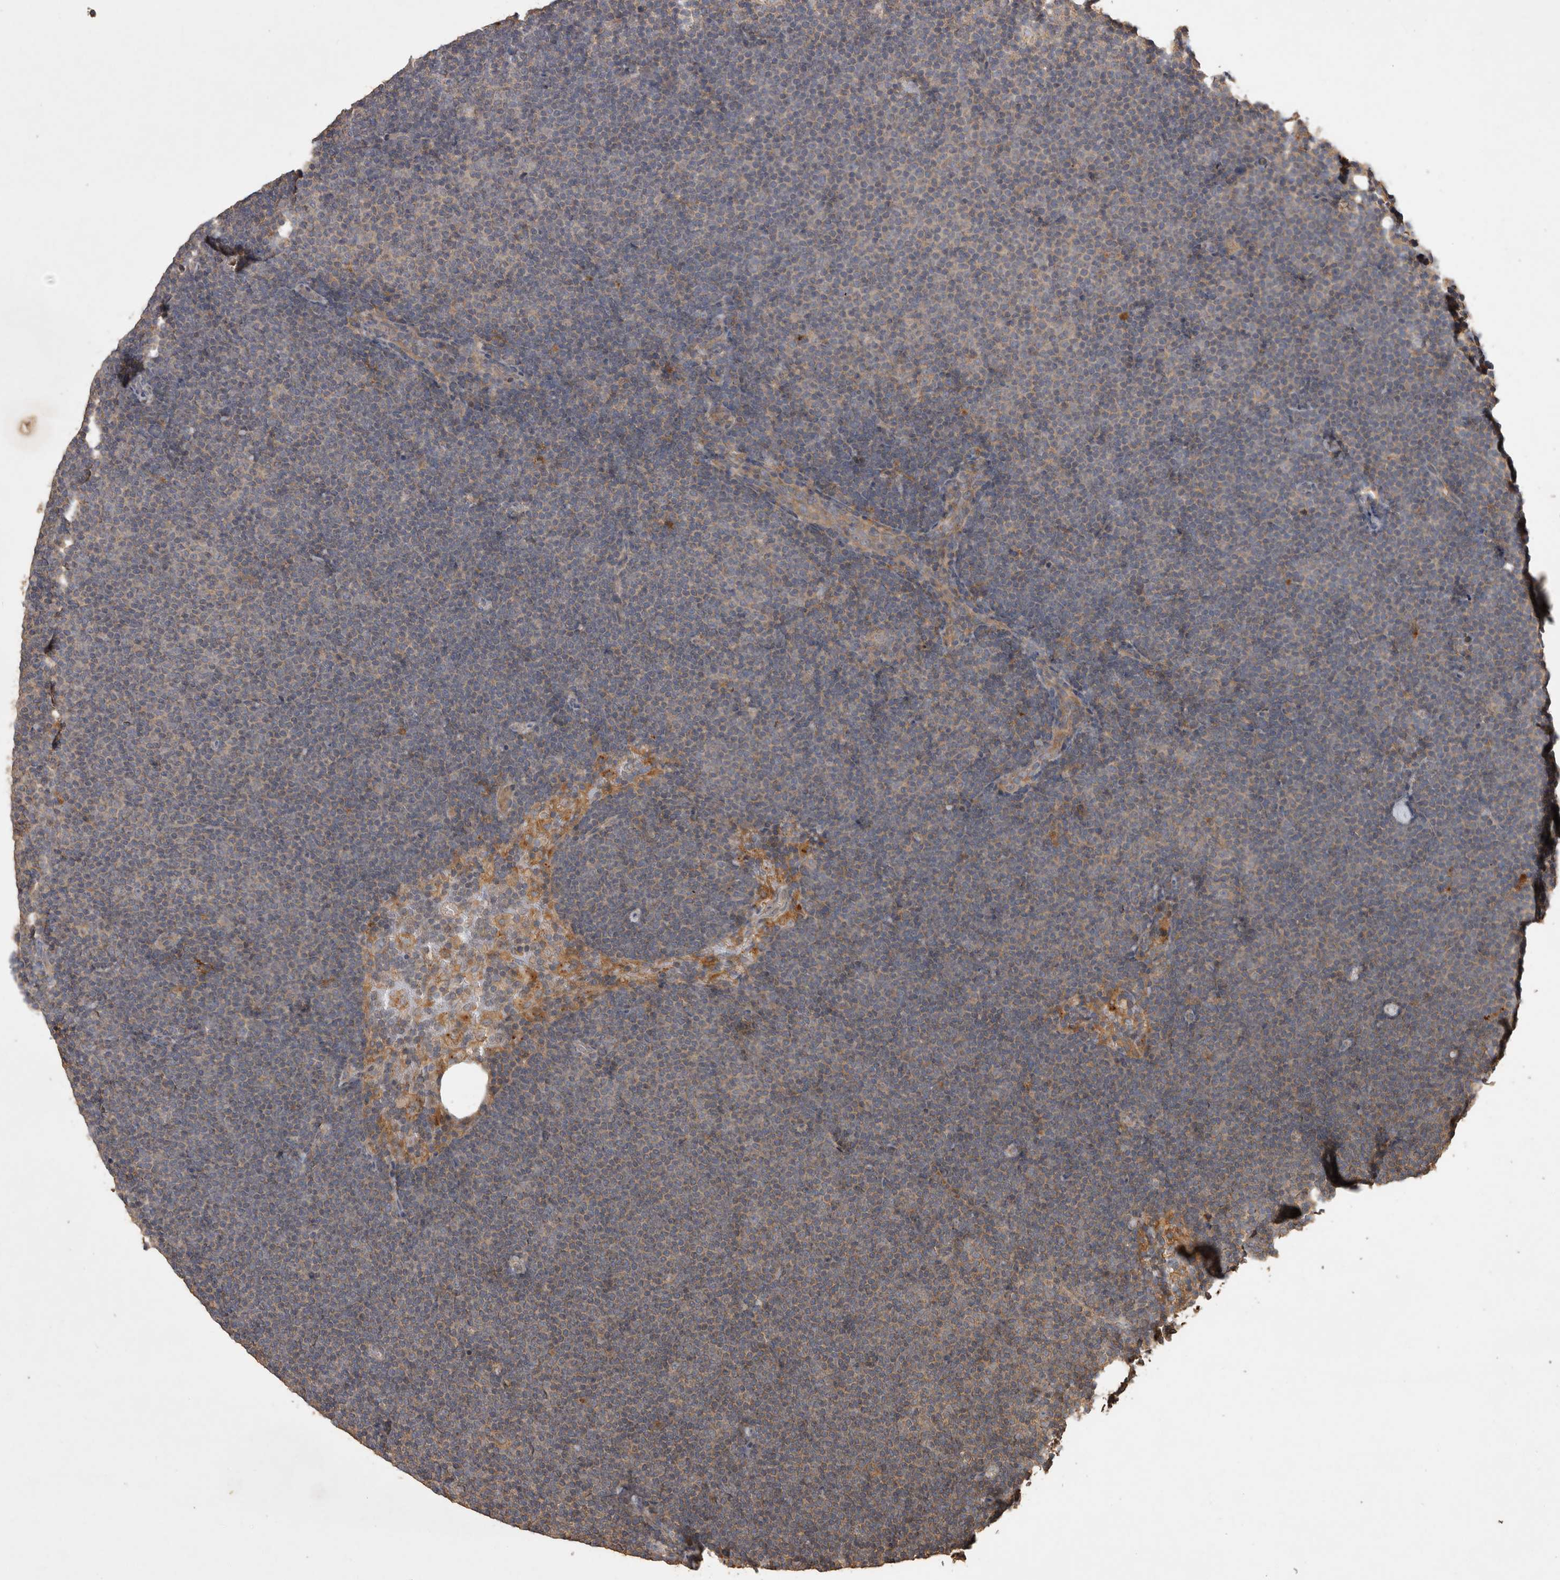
{"staining": {"intensity": "weak", "quantity": "<25%", "location": "cytoplasmic/membranous"}, "tissue": "lymphoma", "cell_type": "Tumor cells", "image_type": "cancer", "snomed": [{"axis": "morphology", "description": "Malignant lymphoma, non-Hodgkin's type, Low grade"}, {"axis": "topography", "description": "Lymph node"}], "caption": "IHC of lymphoma exhibits no expression in tumor cells.", "gene": "TRMT61B", "patient": {"sex": "female", "age": 53}}